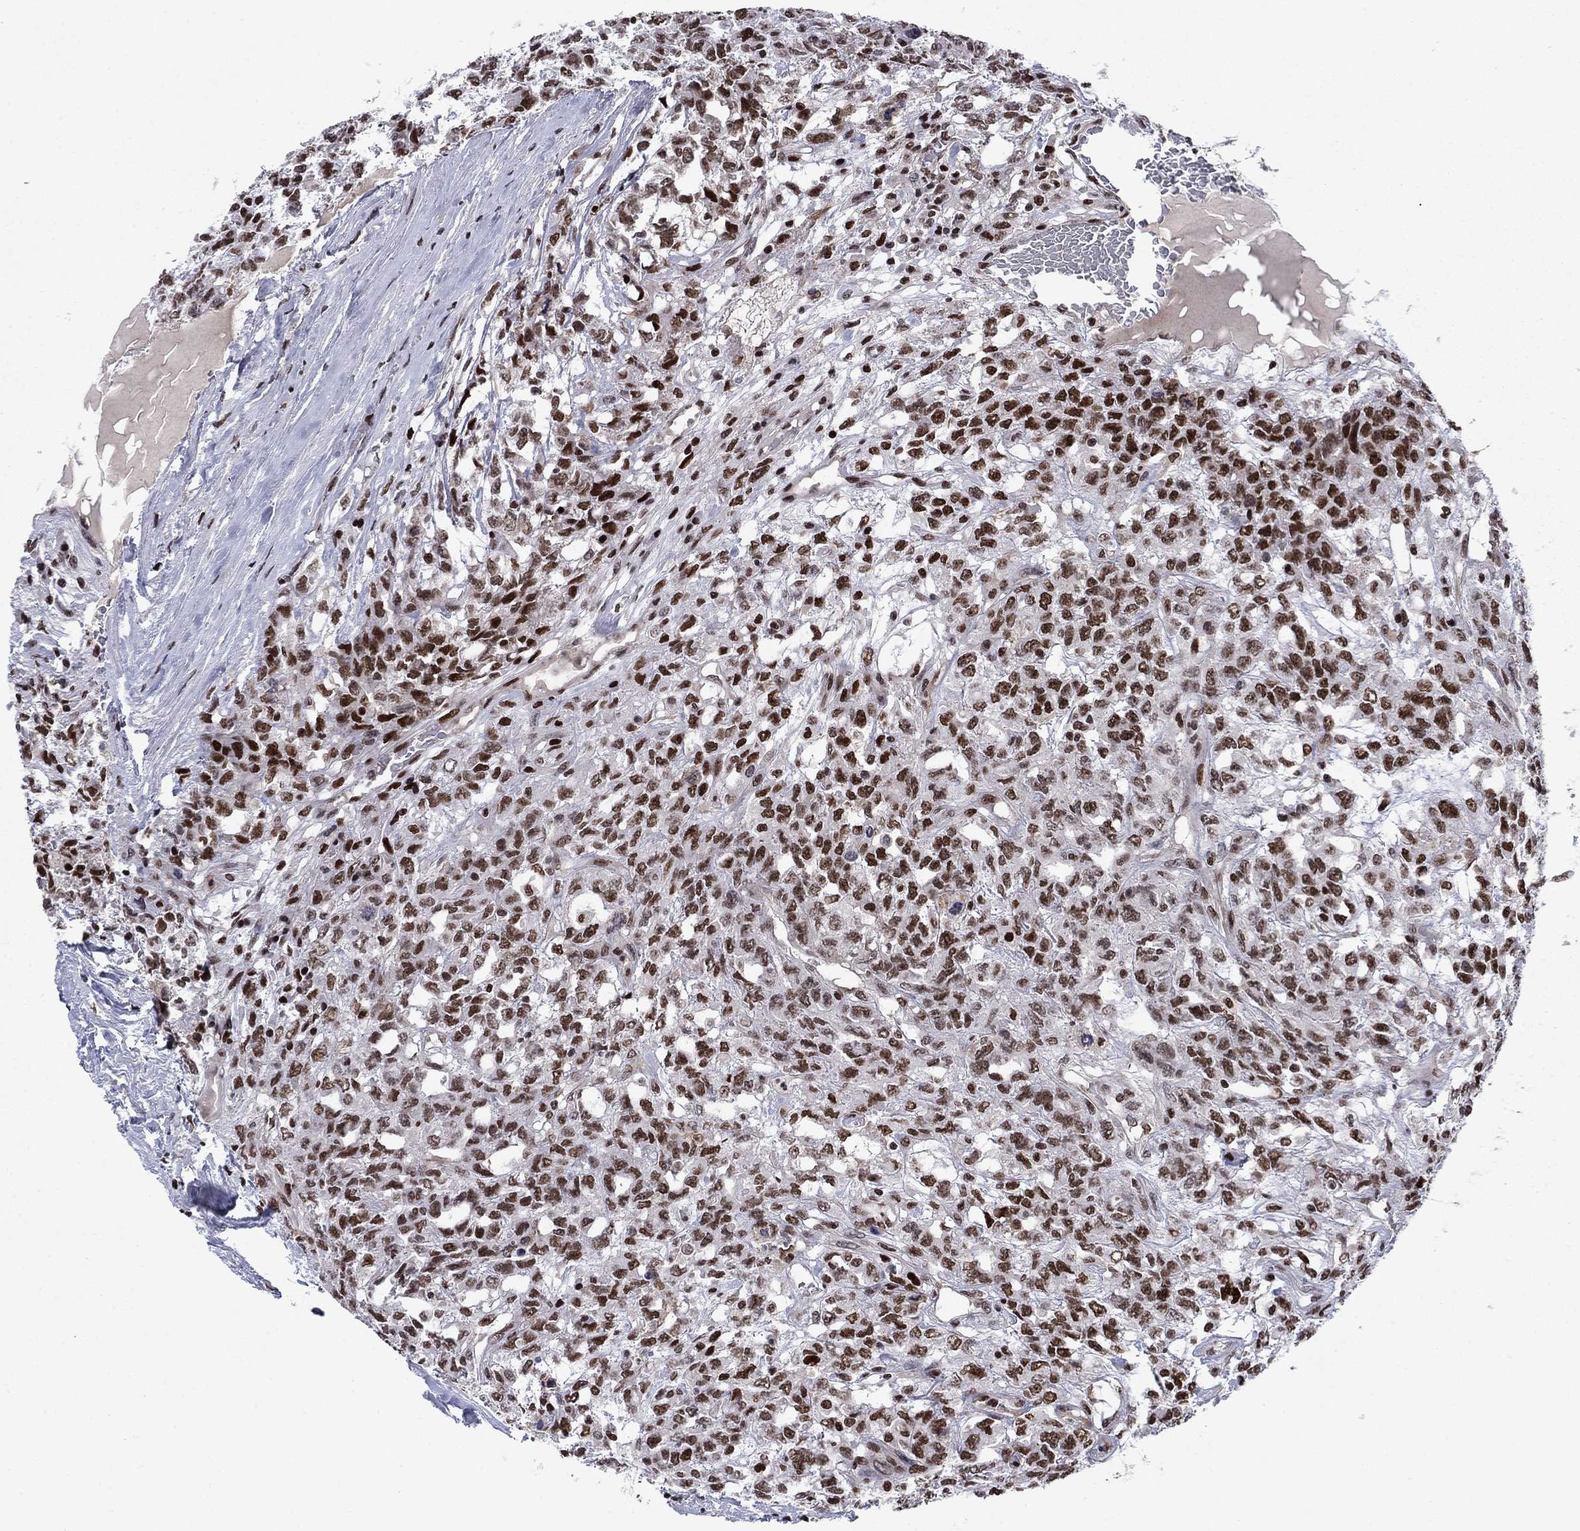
{"staining": {"intensity": "strong", "quantity": ">75%", "location": "nuclear"}, "tissue": "testis cancer", "cell_type": "Tumor cells", "image_type": "cancer", "snomed": [{"axis": "morphology", "description": "Seminoma, NOS"}, {"axis": "topography", "description": "Testis"}], "caption": "Immunohistochemical staining of human testis seminoma demonstrates high levels of strong nuclear protein positivity in about >75% of tumor cells.", "gene": "RPRD1B", "patient": {"sex": "male", "age": 52}}